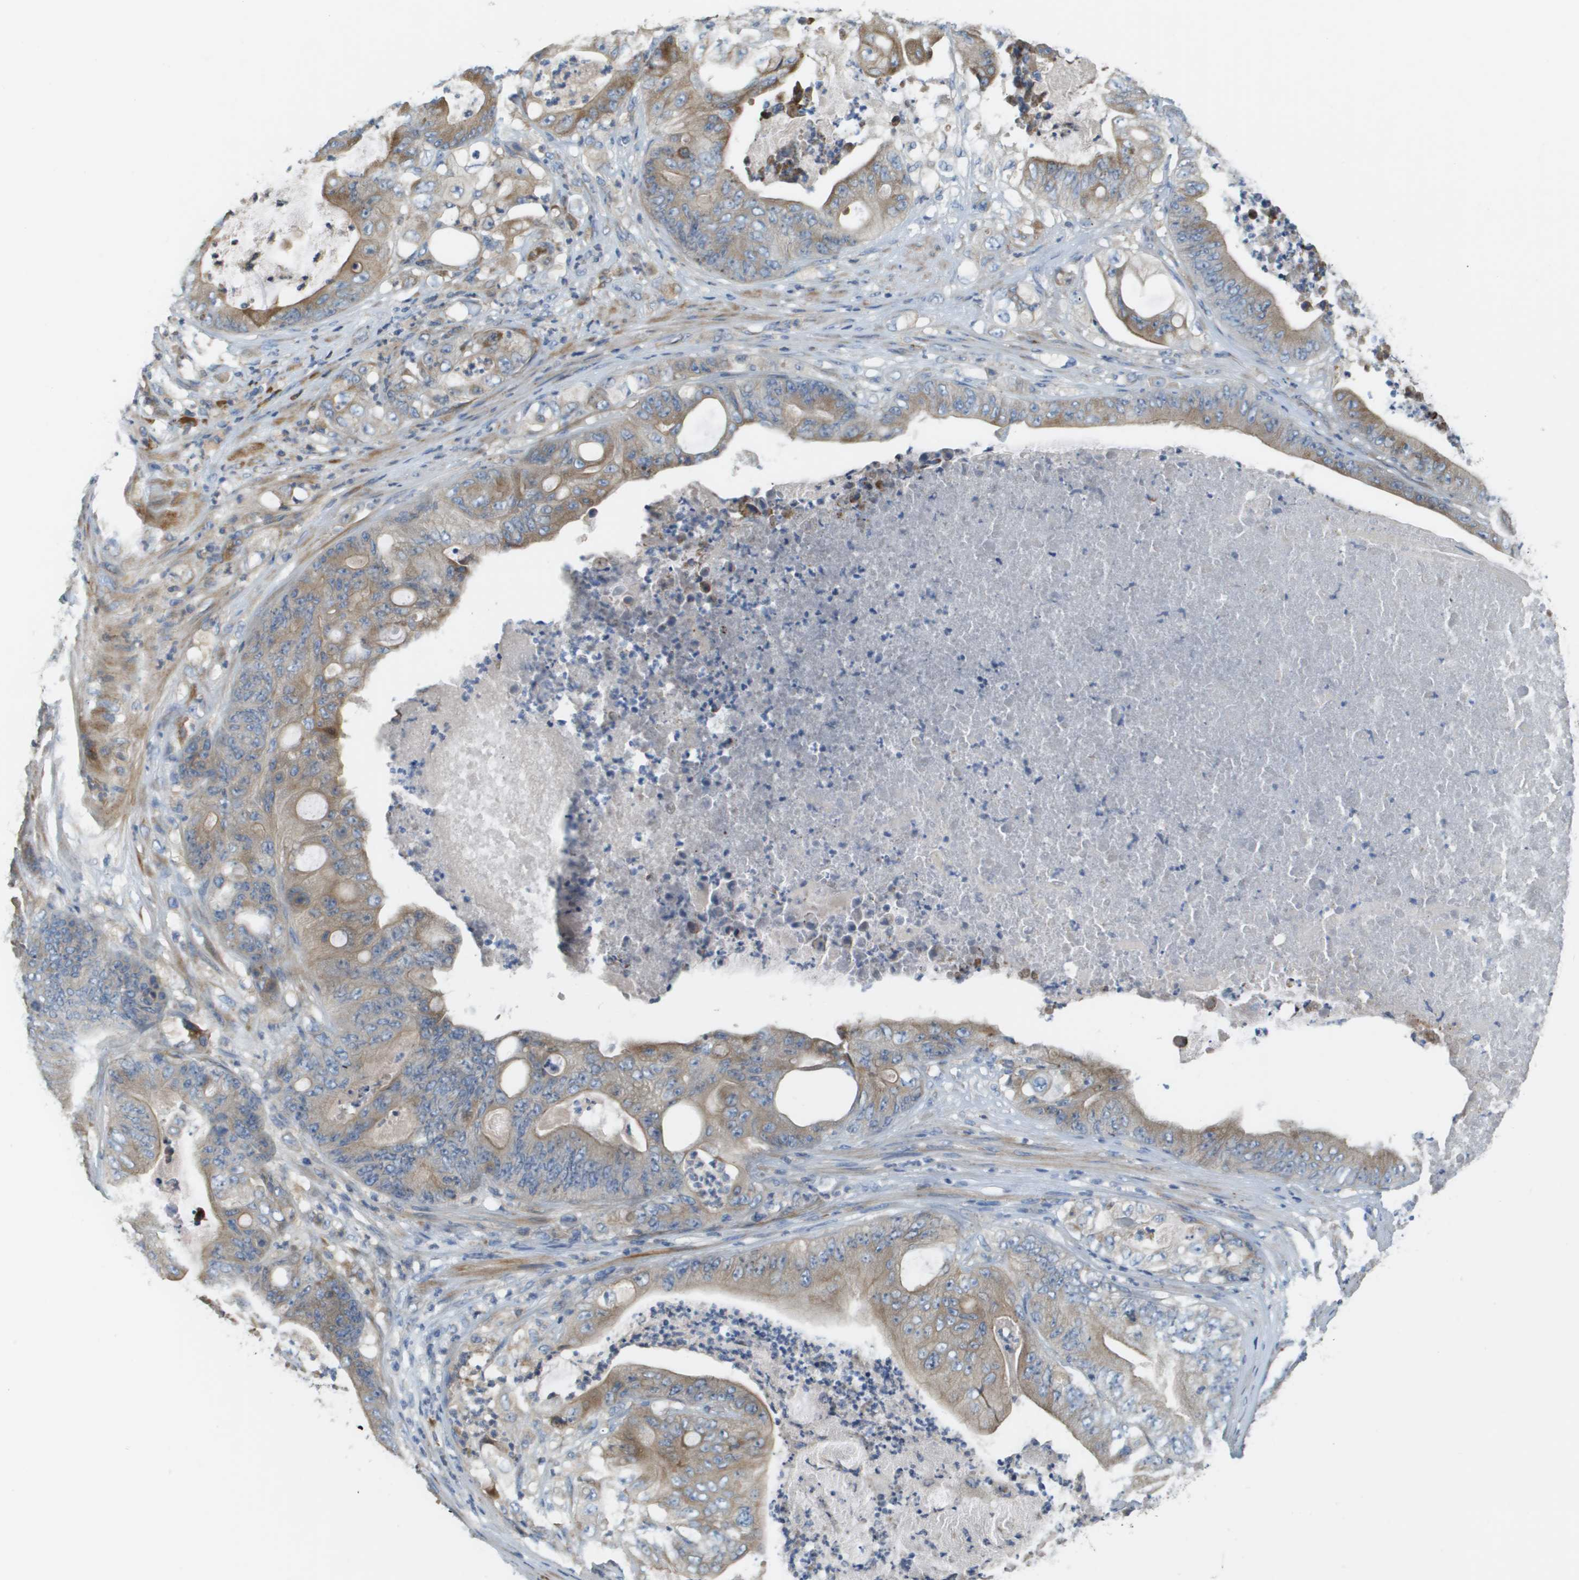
{"staining": {"intensity": "moderate", "quantity": ">75%", "location": "cytoplasmic/membranous"}, "tissue": "stomach cancer", "cell_type": "Tumor cells", "image_type": "cancer", "snomed": [{"axis": "morphology", "description": "Adenocarcinoma, NOS"}, {"axis": "topography", "description": "Stomach"}], "caption": "Protein expression analysis of stomach cancer (adenocarcinoma) shows moderate cytoplasmic/membranous expression in approximately >75% of tumor cells. The staining was performed using DAB to visualize the protein expression in brown, while the nuclei were stained in blue with hematoxylin (Magnification: 20x).", "gene": "CASP10", "patient": {"sex": "female", "age": 73}}